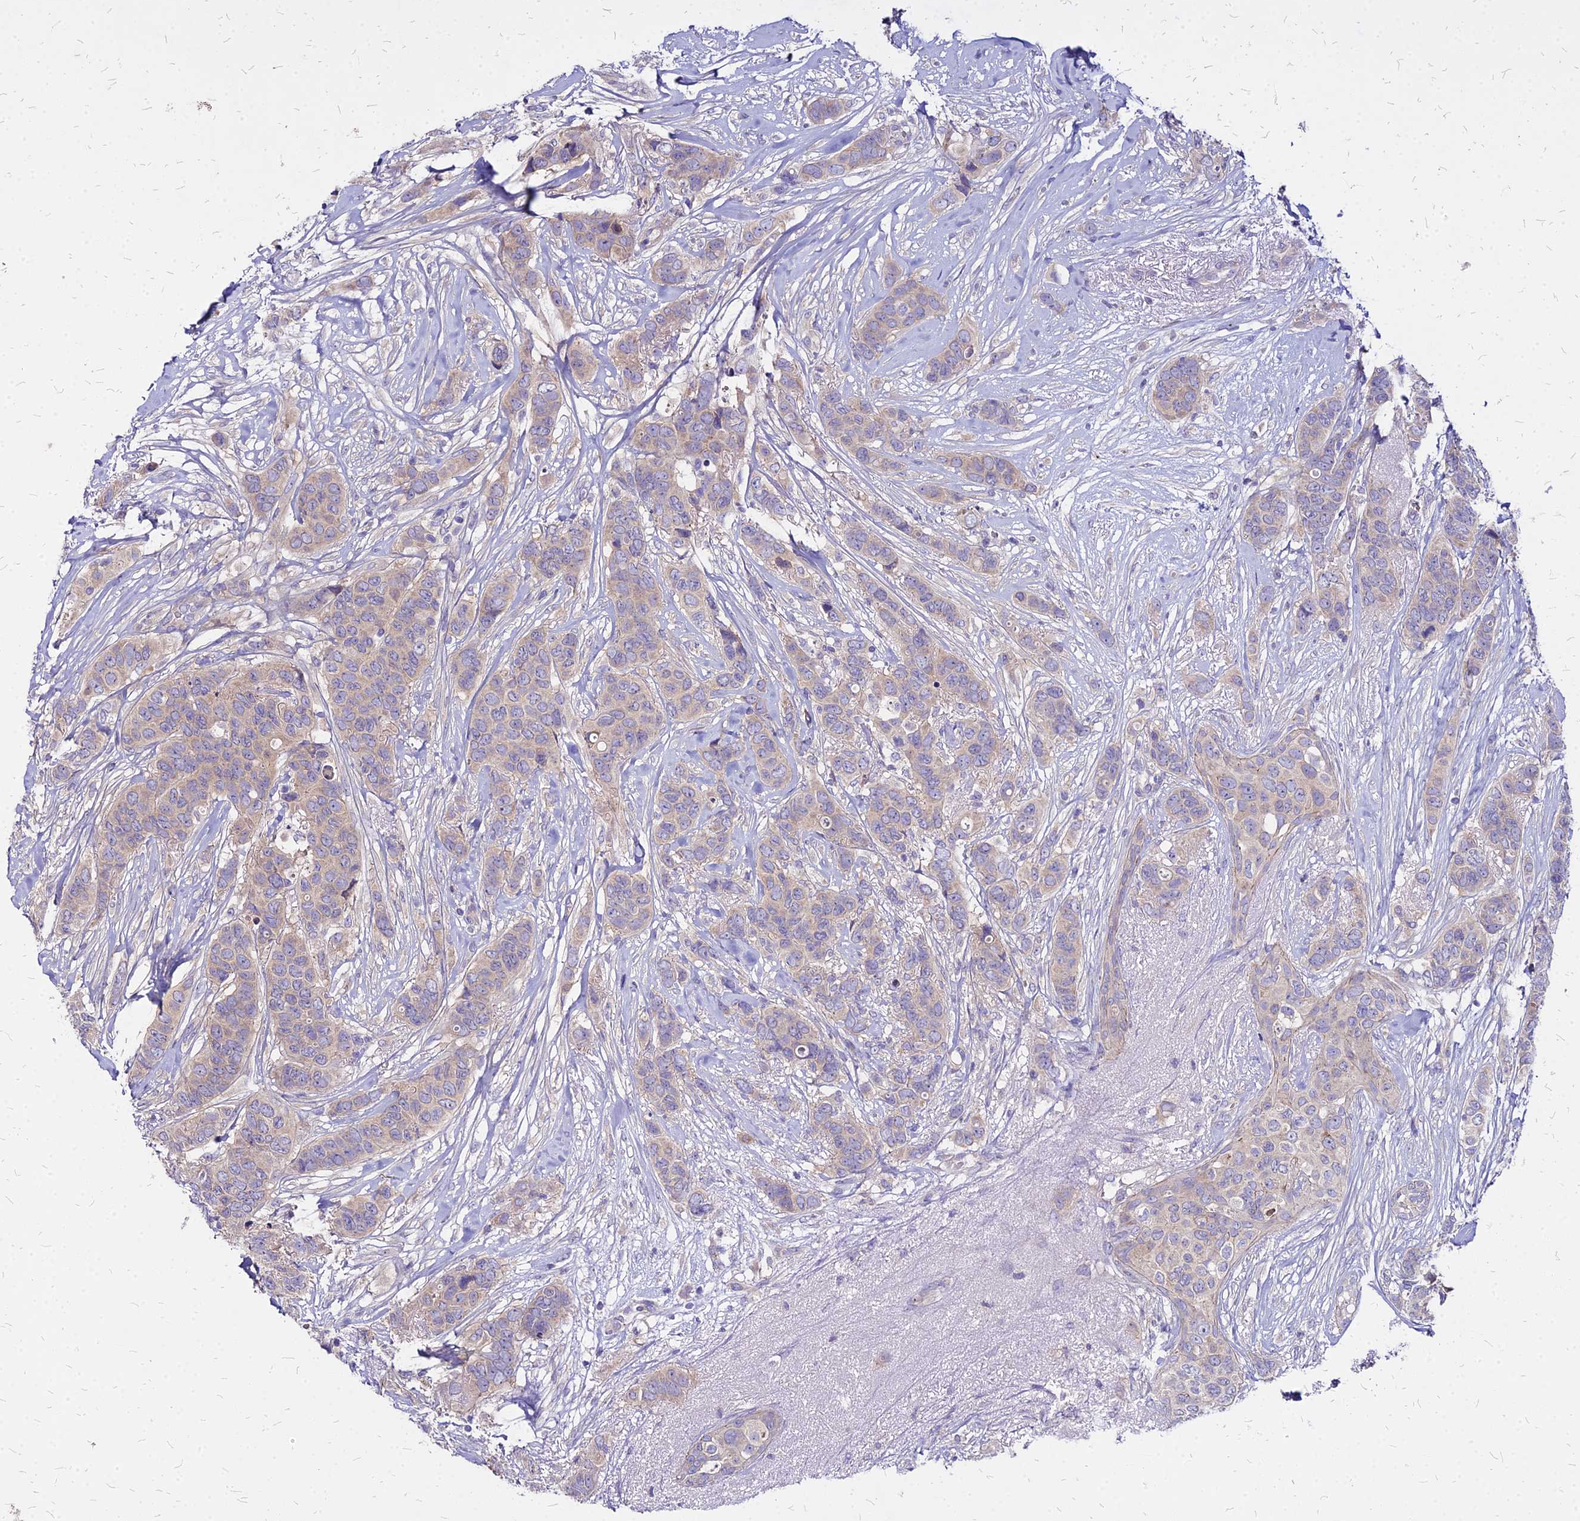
{"staining": {"intensity": "weak", "quantity": "25%-75%", "location": "cytoplasmic/membranous"}, "tissue": "breast cancer", "cell_type": "Tumor cells", "image_type": "cancer", "snomed": [{"axis": "morphology", "description": "Lobular carcinoma"}, {"axis": "topography", "description": "Breast"}], "caption": "This is a photomicrograph of immunohistochemistry (IHC) staining of breast cancer, which shows weak expression in the cytoplasmic/membranous of tumor cells.", "gene": "COMMD10", "patient": {"sex": "female", "age": 51}}